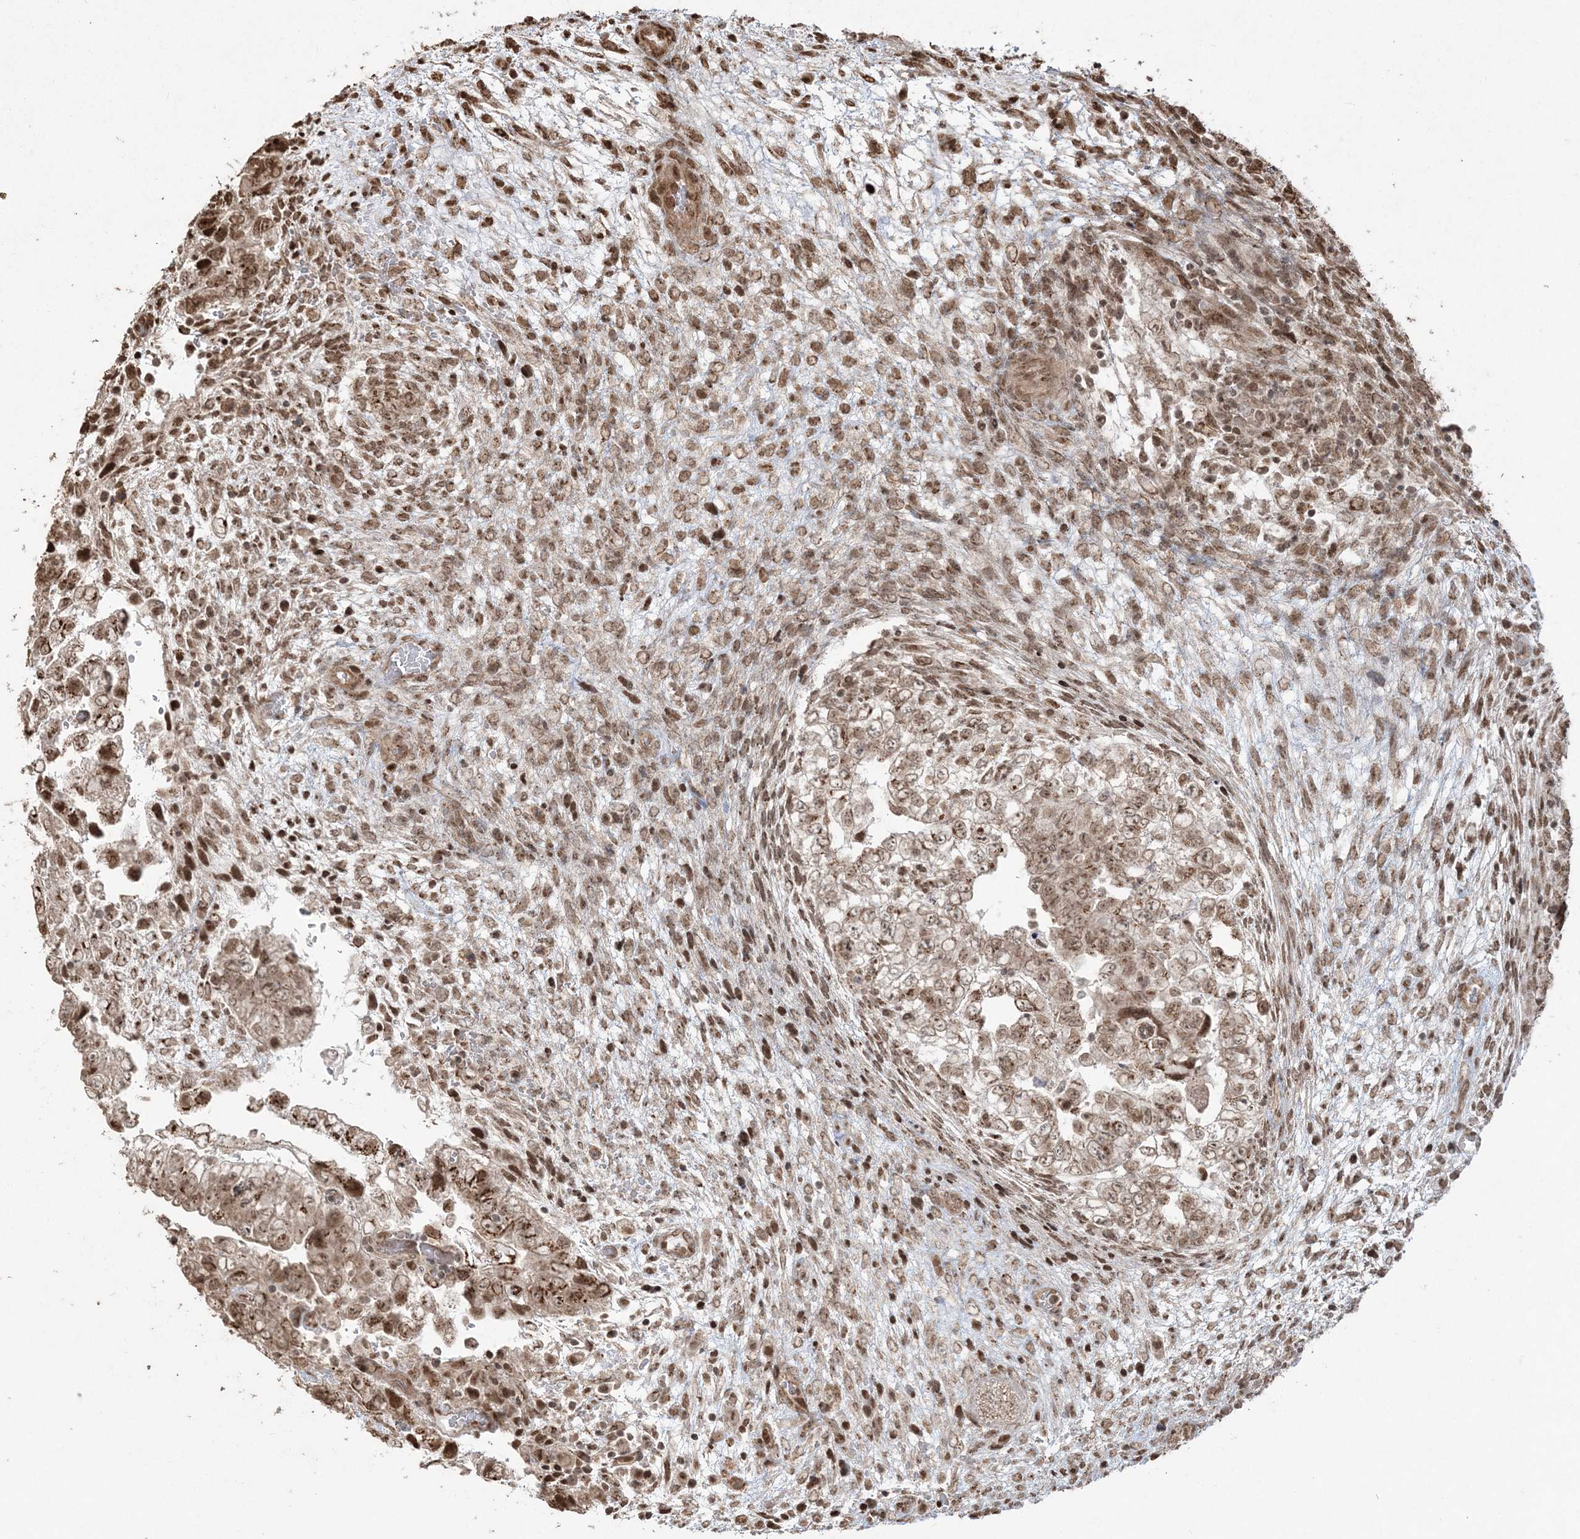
{"staining": {"intensity": "moderate", "quantity": ">75%", "location": "nuclear"}, "tissue": "testis cancer", "cell_type": "Tumor cells", "image_type": "cancer", "snomed": [{"axis": "morphology", "description": "Carcinoma, Embryonal, NOS"}, {"axis": "topography", "description": "Testis"}], "caption": "An IHC histopathology image of neoplastic tissue is shown. Protein staining in brown labels moderate nuclear positivity in testis embryonal carcinoma within tumor cells.", "gene": "ZNF839", "patient": {"sex": "male", "age": 37}}